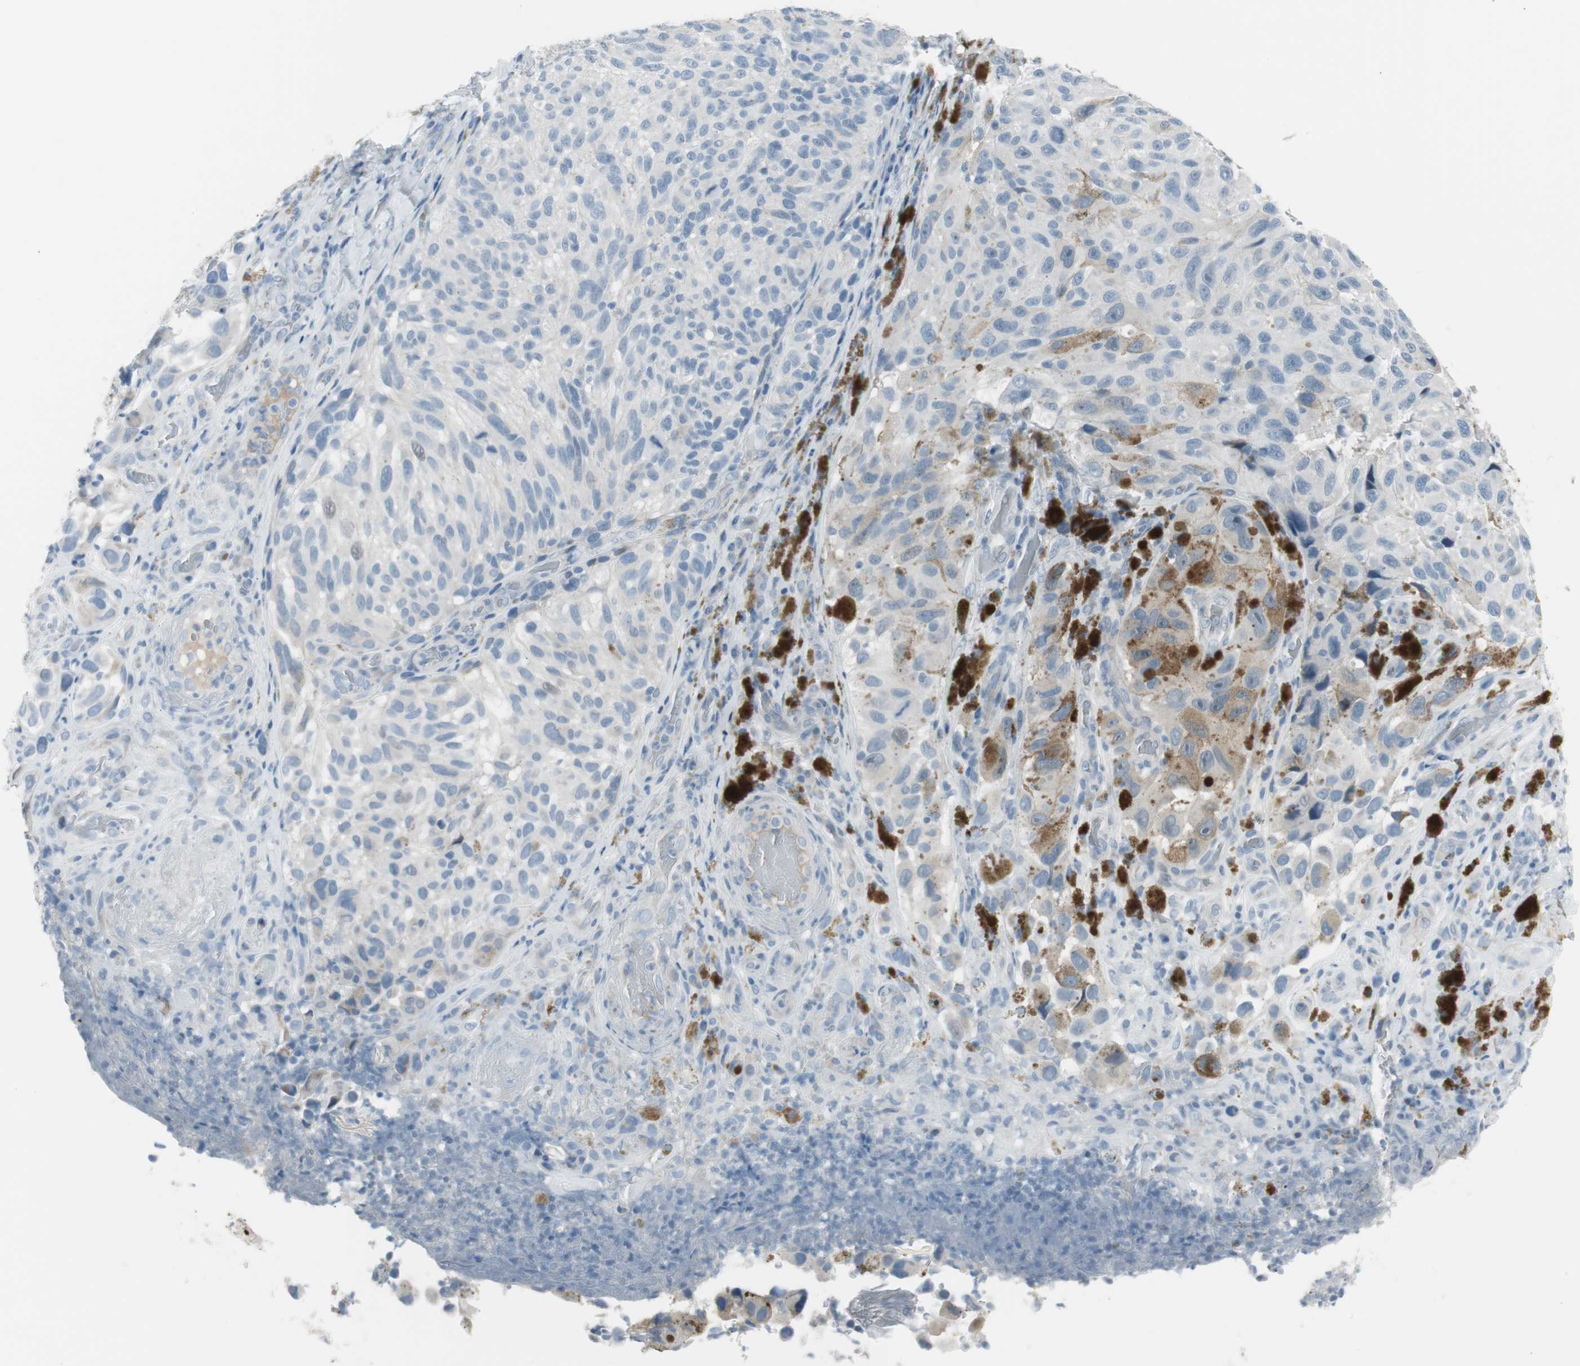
{"staining": {"intensity": "negative", "quantity": "none", "location": "none"}, "tissue": "melanoma", "cell_type": "Tumor cells", "image_type": "cancer", "snomed": [{"axis": "morphology", "description": "Malignant melanoma, NOS"}, {"axis": "topography", "description": "Skin"}], "caption": "A high-resolution micrograph shows immunohistochemistry staining of malignant melanoma, which reveals no significant staining in tumor cells.", "gene": "AGR2", "patient": {"sex": "female", "age": 73}}